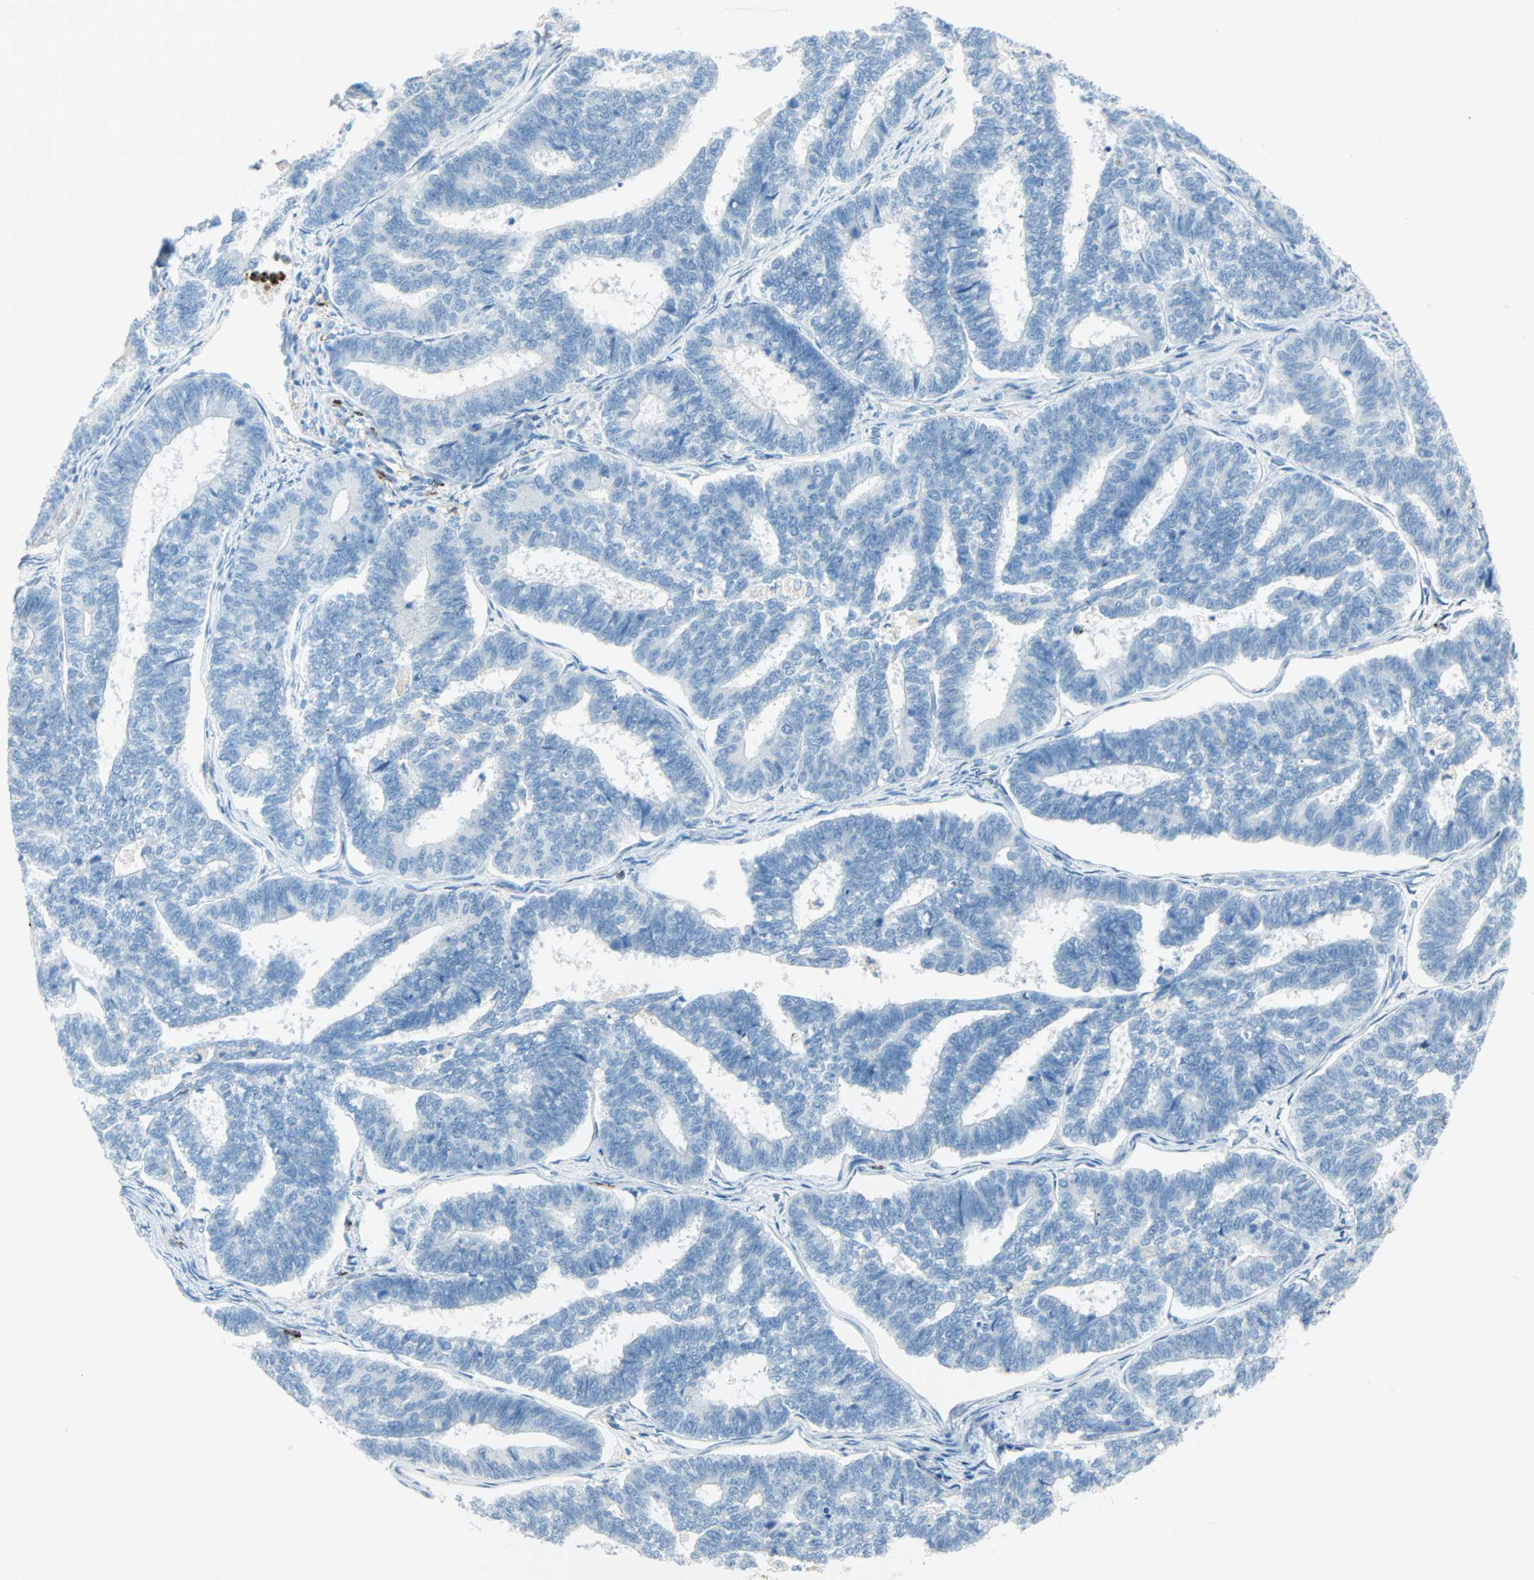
{"staining": {"intensity": "negative", "quantity": "none", "location": "none"}, "tissue": "endometrial cancer", "cell_type": "Tumor cells", "image_type": "cancer", "snomed": [{"axis": "morphology", "description": "Adenocarcinoma, NOS"}, {"axis": "topography", "description": "Endometrium"}], "caption": "Photomicrograph shows no protein staining in tumor cells of endometrial adenocarcinoma tissue. (DAB immunohistochemistry (IHC) visualized using brightfield microscopy, high magnification).", "gene": "CLEC4A", "patient": {"sex": "female", "age": 70}}